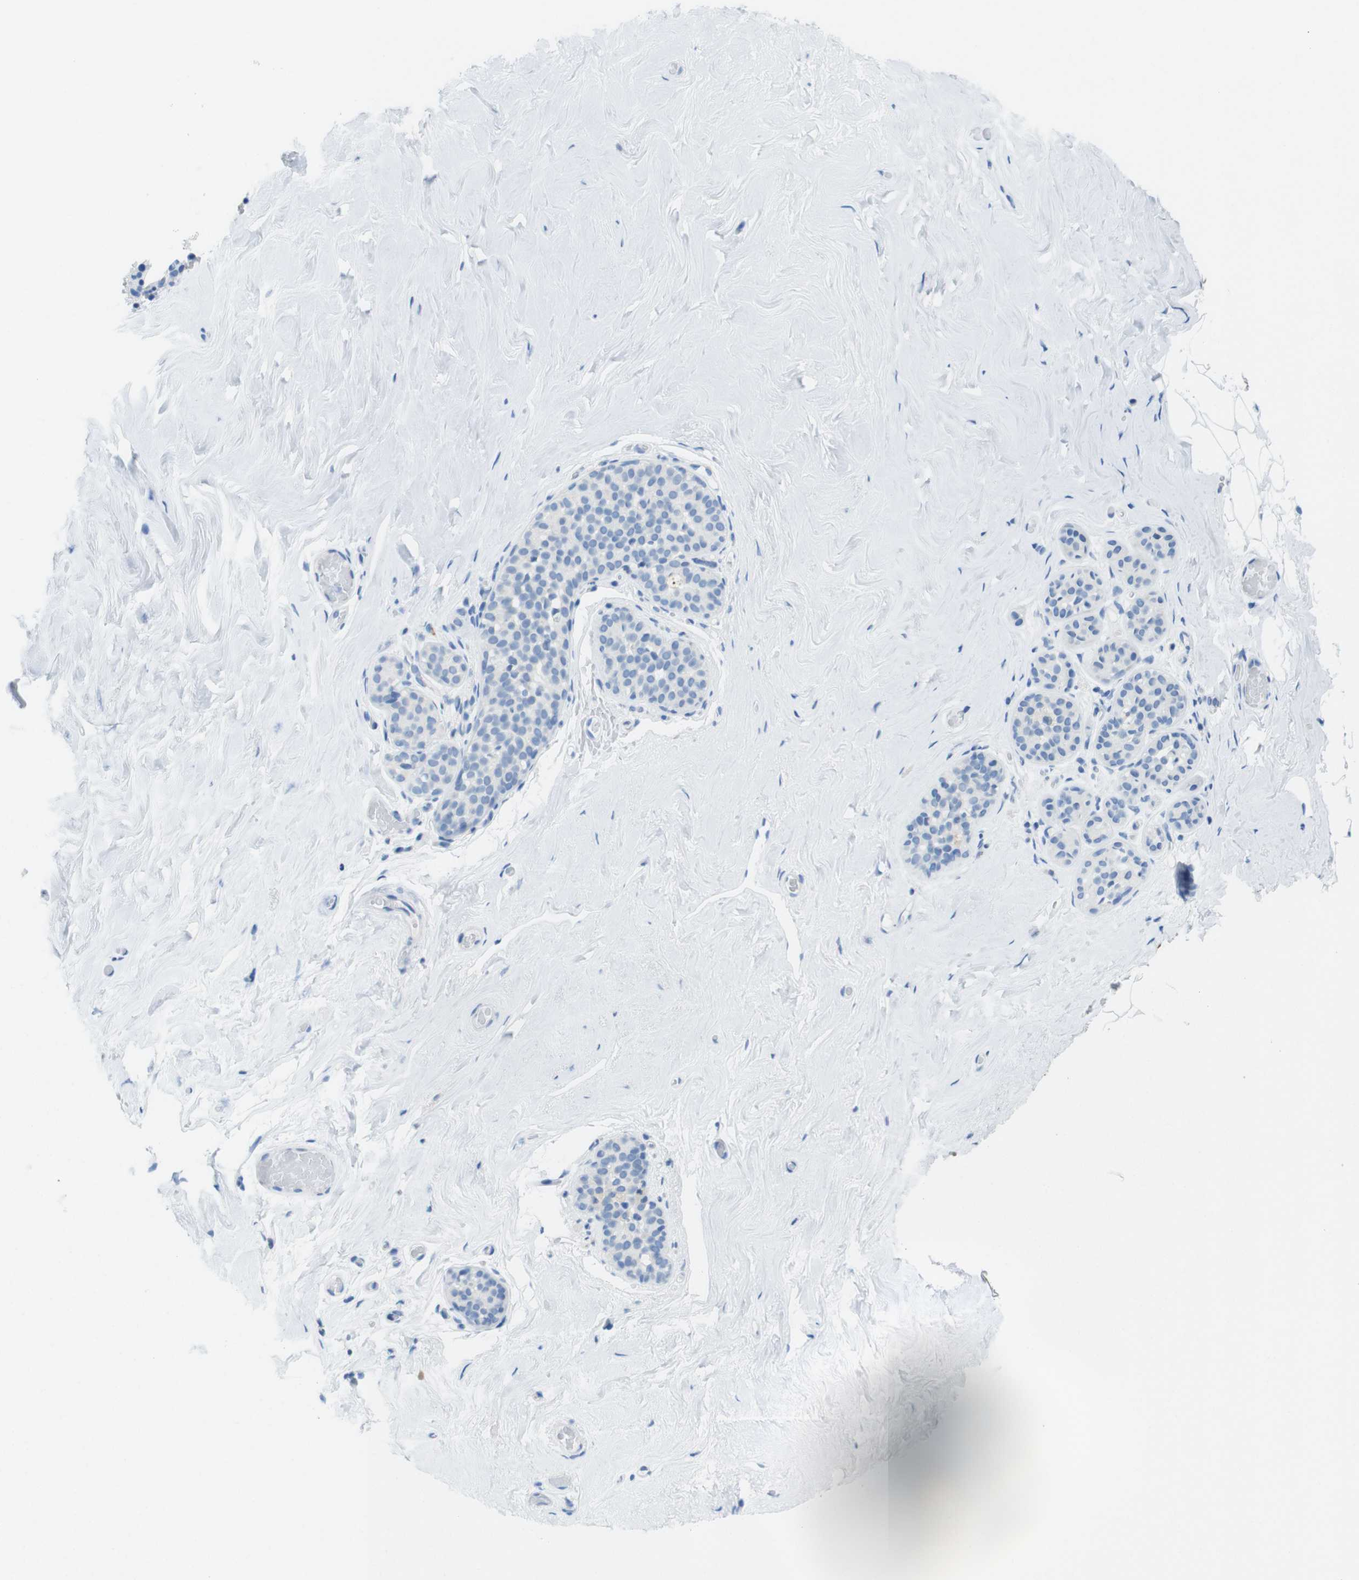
{"staining": {"intensity": "negative", "quantity": "none", "location": "none"}, "tissue": "breast", "cell_type": "Glandular cells", "image_type": "normal", "snomed": [{"axis": "morphology", "description": "Normal tissue, NOS"}, {"axis": "topography", "description": "Breast"}], "caption": "Histopathology image shows no protein positivity in glandular cells of normal breast.", "gene": "OPN1SW", "patient": {"sex": "female", "age": 75}}